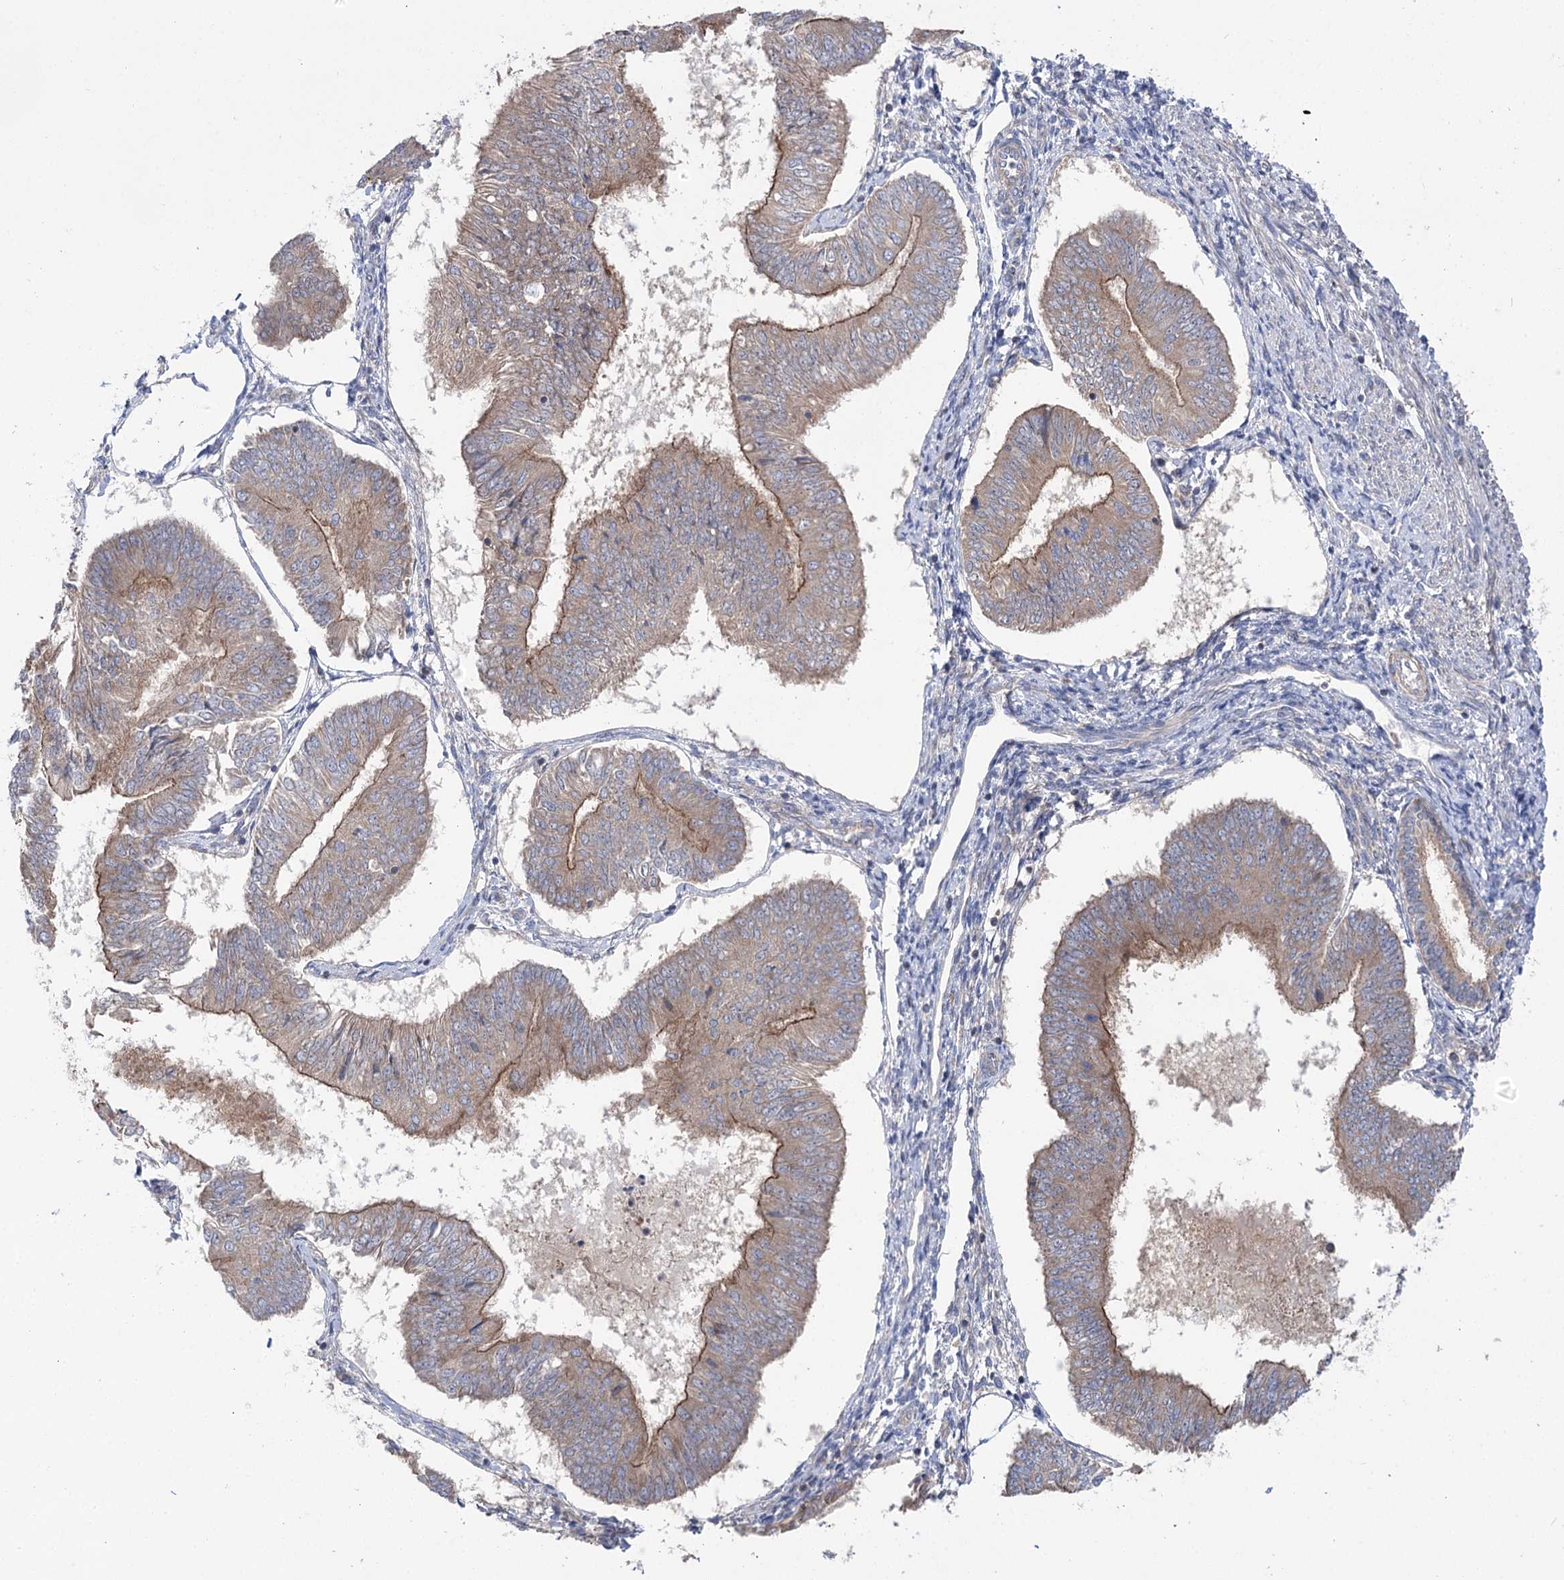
{"staining": {"intensity": "weak", "quantity": ">75%", "location": "cytoplasmic/membranous"}, "tissue": "endometrial cancer", "cell_type": "Tumor cells", "image_type": "cancer", "snomed": [{"axis": "morphology", "description": "Adenocarcinoma, NOS"}, {"axis": "topography", "description": "Endometrium"}], "caption": "A high-resolution micrograph shows immunohistochemistry staining of endometrial cancer, which shows weak cytoplasmic/membranous positivity in about >75% of tumor cells. (brown staining indicates protein expression, while blue staining denotes nuclei).", "gene": "VPS37B", "patient": {"sex": "female", "age": 58}}